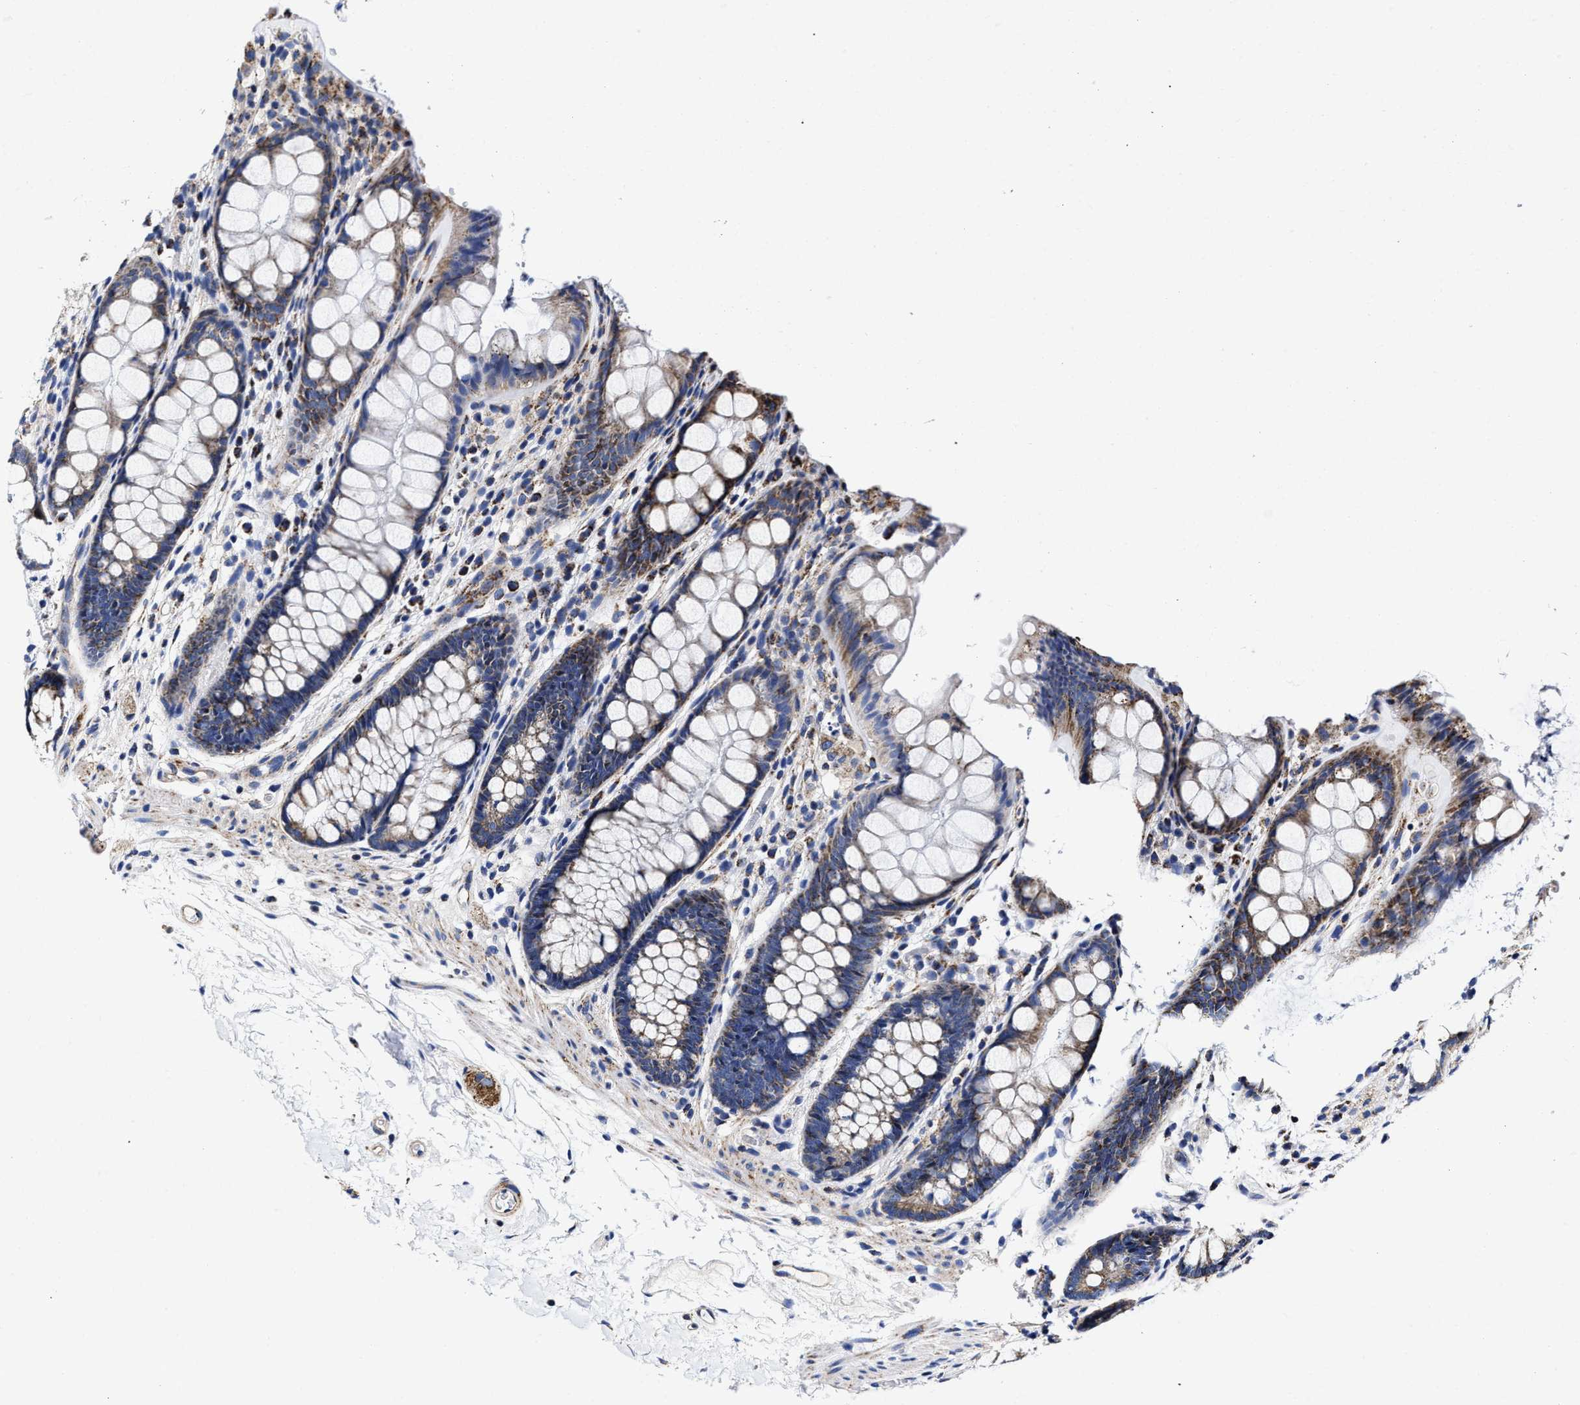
{"staining": {"intensity": "negative", "quantity": "none", "location": "none"}, "tissue": "colon", "cell_type": "Endothelial cells", "image_type": "normal", "snomed": [{"axis": "morphology", "description": "Normal tissue, NOS"}, {"axis": "topography", "description": "Colon"}], "caption": "A high-resolution micrograph shows IHC staining of benign colon, which shows no significant expression in endothelial cells. The staining was performed using DAB to visualize the protein expression in brown, while the nuclei were stained in blue with hematoxylin (Magnification: 20x).", "gene": "HINT2", "patient": {"sex": "female", "age": 56}}